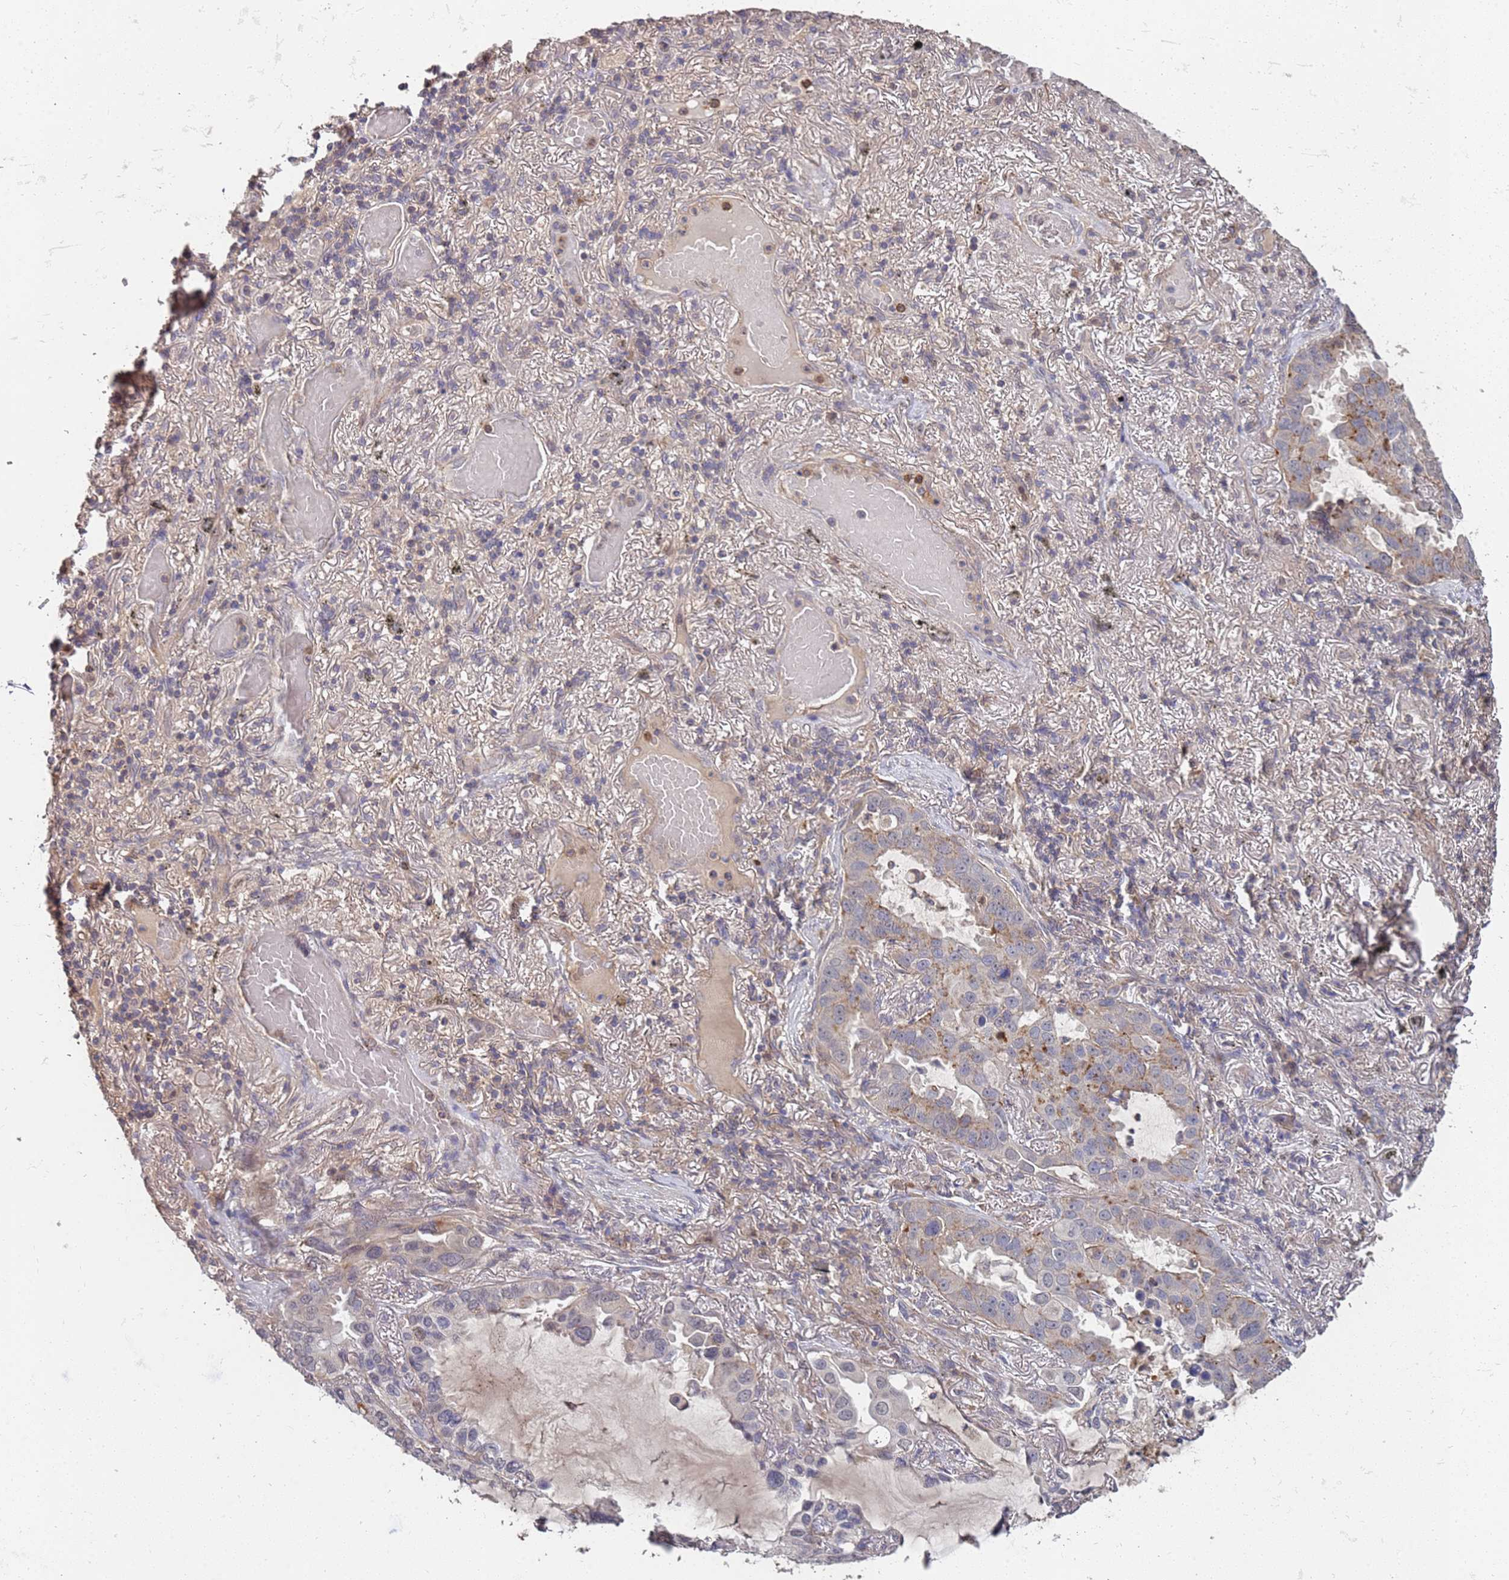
{"staining": {"intensity": "moderate", "quantity": "<25%", "location": "cytoplasmic/membranous"}, "tissue": "lung cancer", "cell_type": "Tumor cells", "image_type": "cancer", "snomed": [{"axis": "morphology", "description": "Adenocarcinoma, NOS"}, {"axis": "topography", "description": "Lung"}], "caption": "There is low levels of moderate cytoplasmic/membranous staining in tumor cells of adenocarcinoma (lung), as demonstrated by immunohistochemical staining (brown color).", "gene": "ABCB6", "patient": {"sex": "male", "age": 64}}